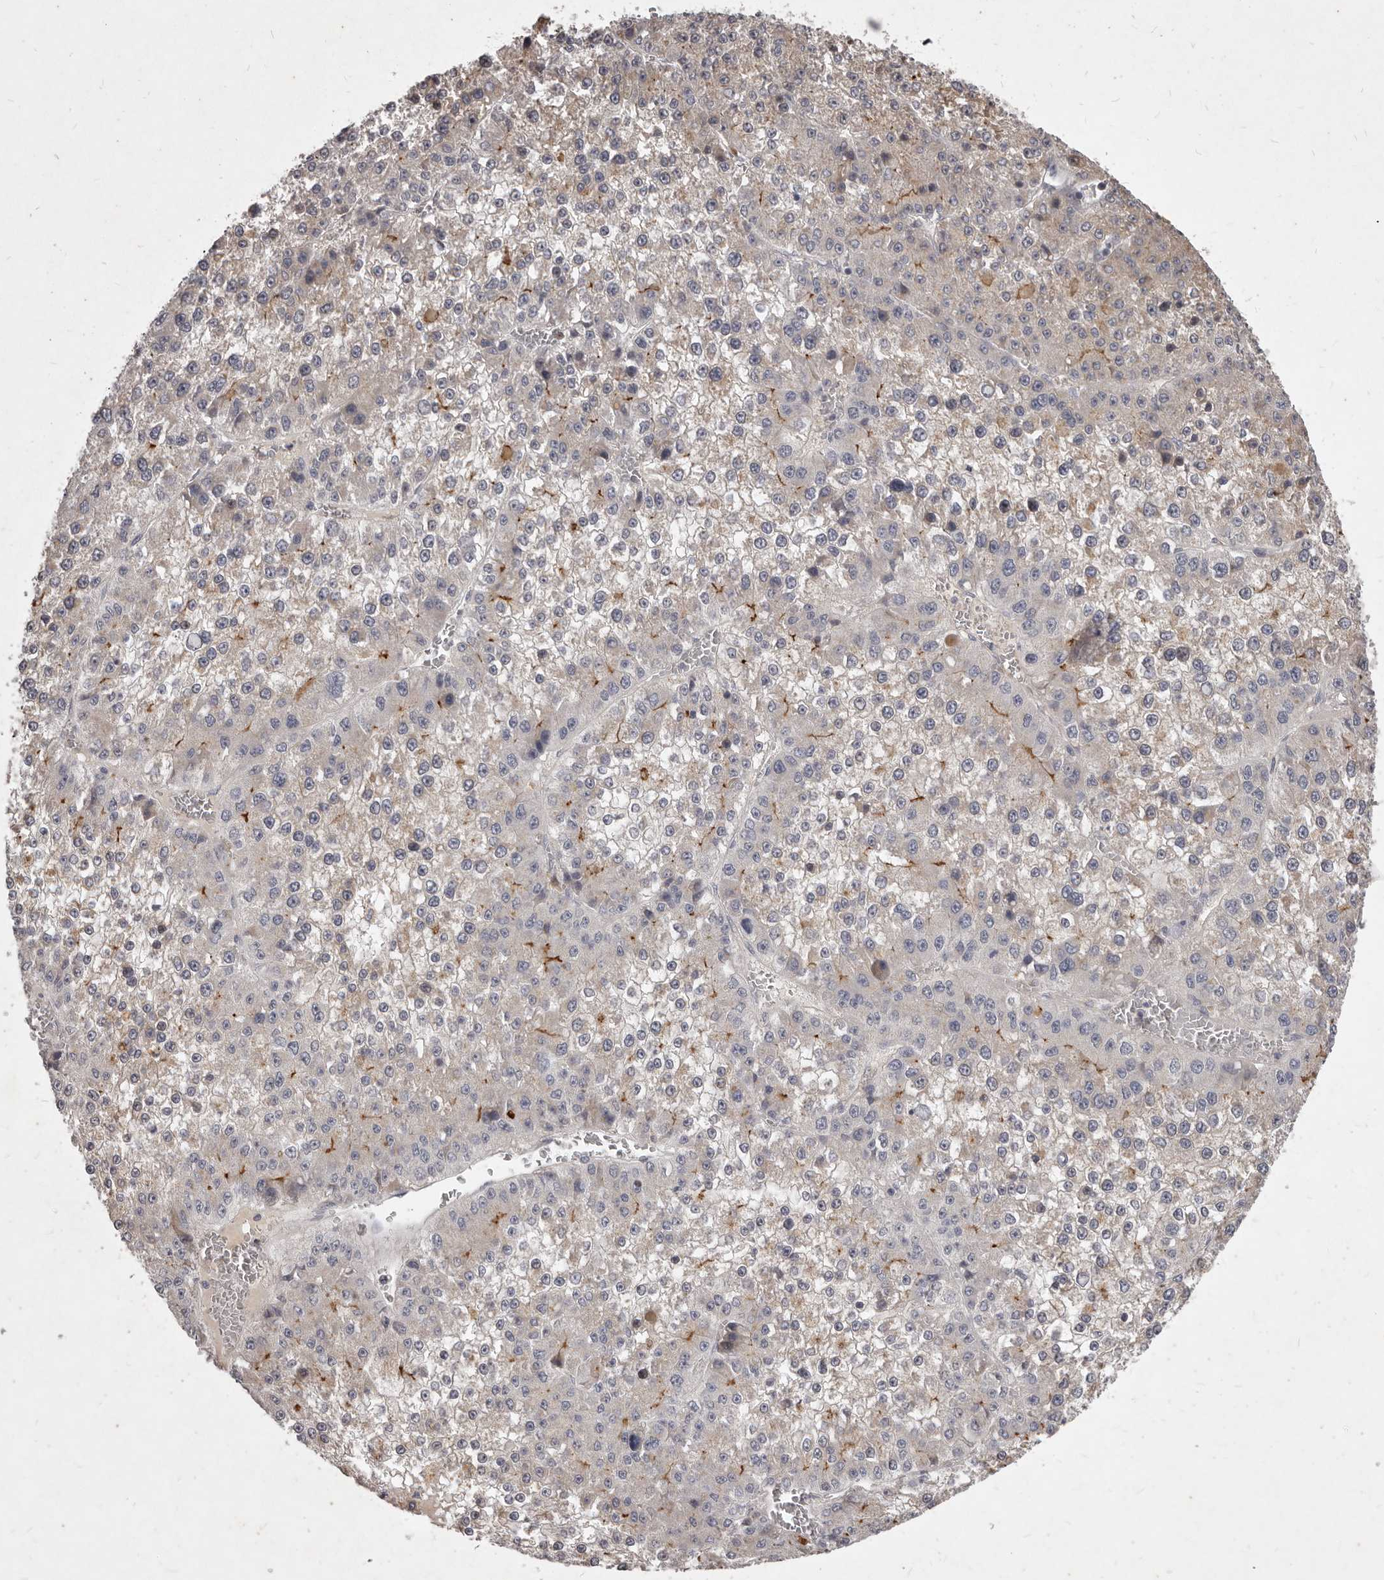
{"staining": {"intensity": "moderate", "quantity": "25%-75%", "location": "cytoplasmic/membranous"}, "tissue": "liver cancer", "cell_type": "Tumor cells", "image_type": "cancer", "snomed": [{"axis": "morphology", "description": "Carcinoma, Hepatocellular, NOS"}, {"axis": "topography", "description": "Liver"}], "caption": "DAB immunohistochemical staining of hepatocellular carcinoma (liver) shows moderate cytoplasmic/membranous protein staining in approximately 25%-75% of tumor cells.", "gene": "GPRC5C", "patient": {"sex": "female", "age": 73}}